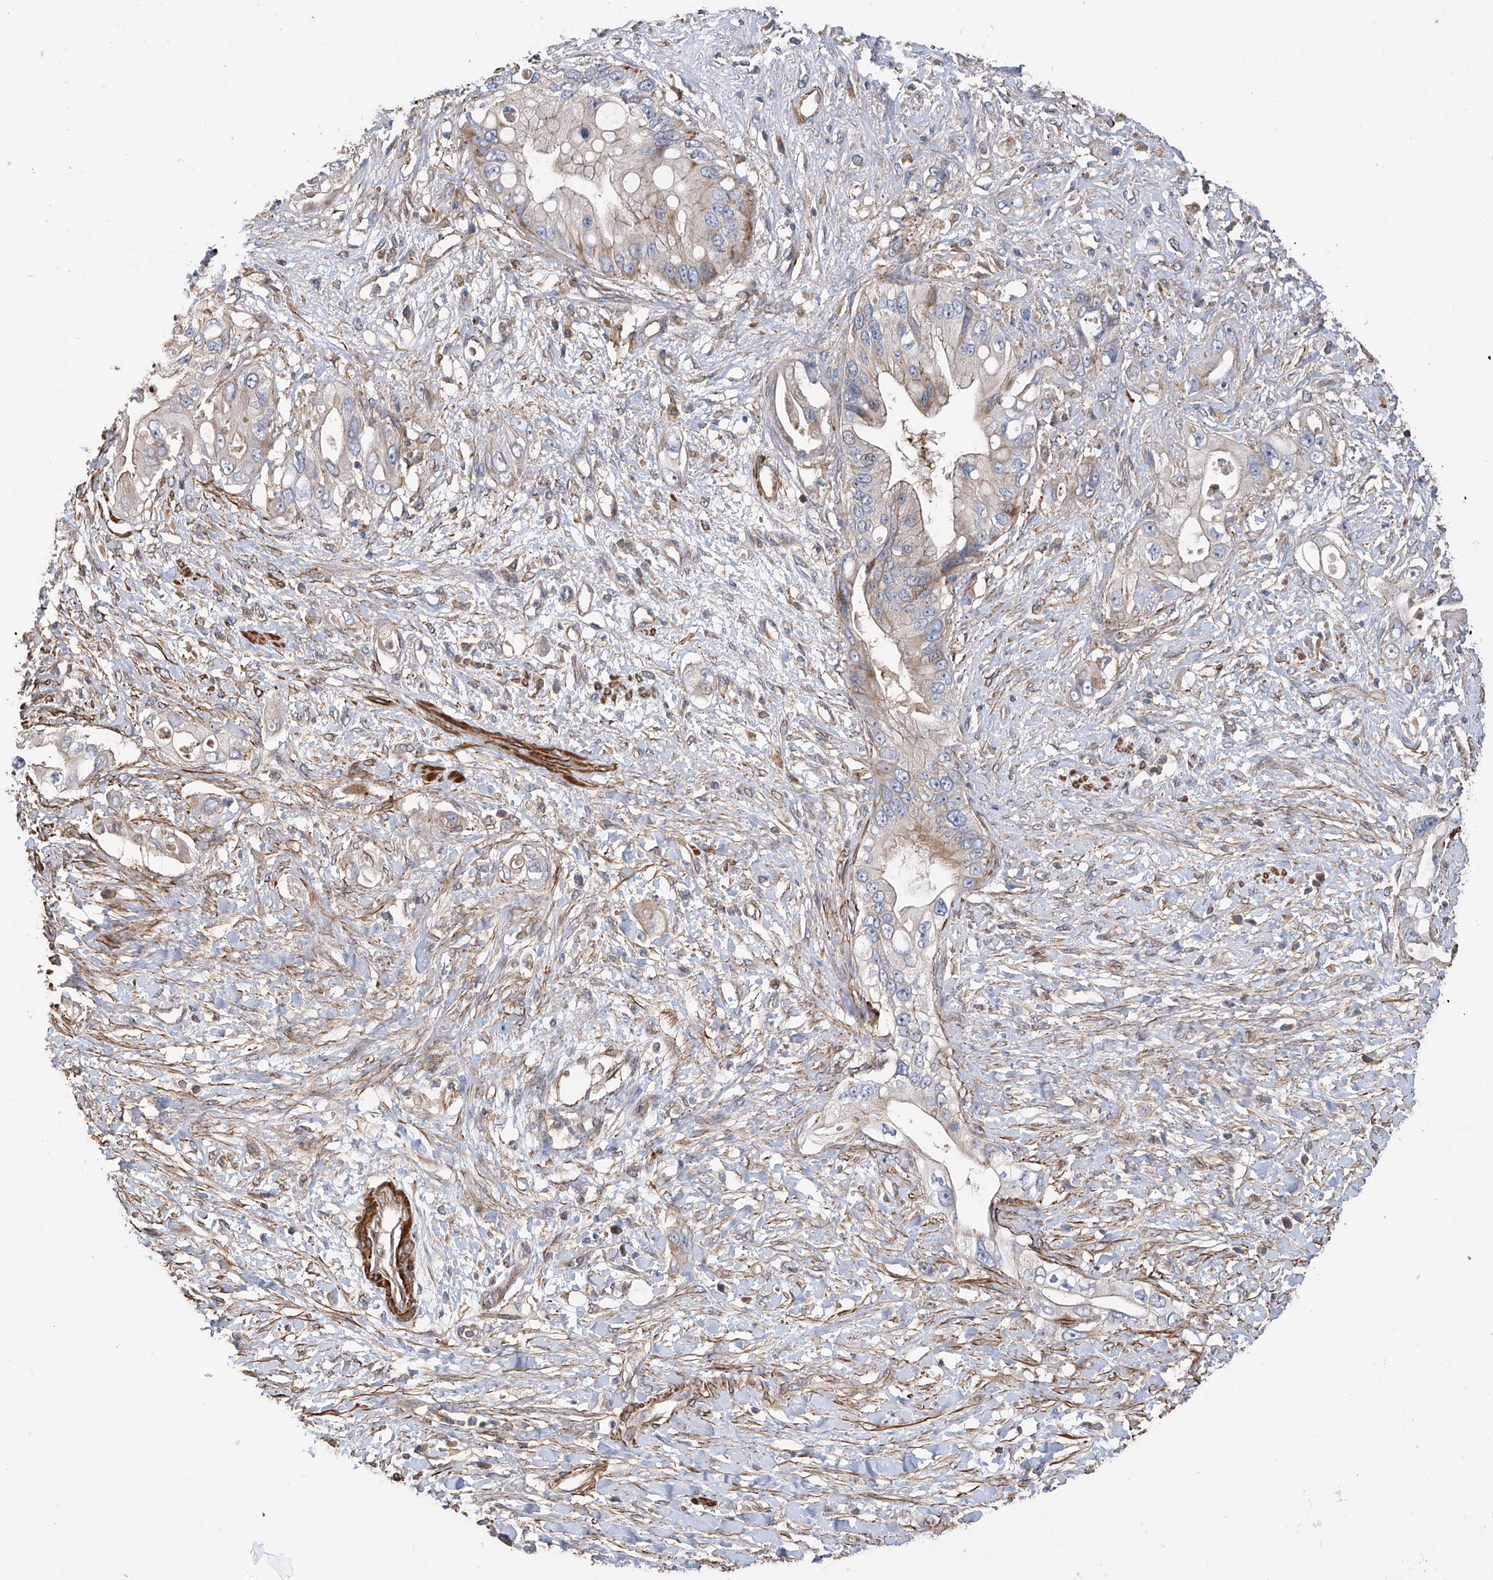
{"staining": {"intensity": "weak", "quantity": "<25%", "location": "cytoplasmic/membranous"}, "tissue": "pancreatic cancer", "cell_type": "Tumor cells", "image_type": "cancer", "snomed": [{"axis": "morphology", "description": "Inflammation, NOS"}, {"axis": "morphology", "description": "Adenocarcinoma, NOS"}, {"axis": "topography", "description": "Pancreas"}], "caption": "Photomicrograph shows no protein expression in tumor cells of pancreatic cancer (adenocarcinoma) tissue.", "gene": "SLC43A3", "patient": {"sex": "female", "age": 56}}